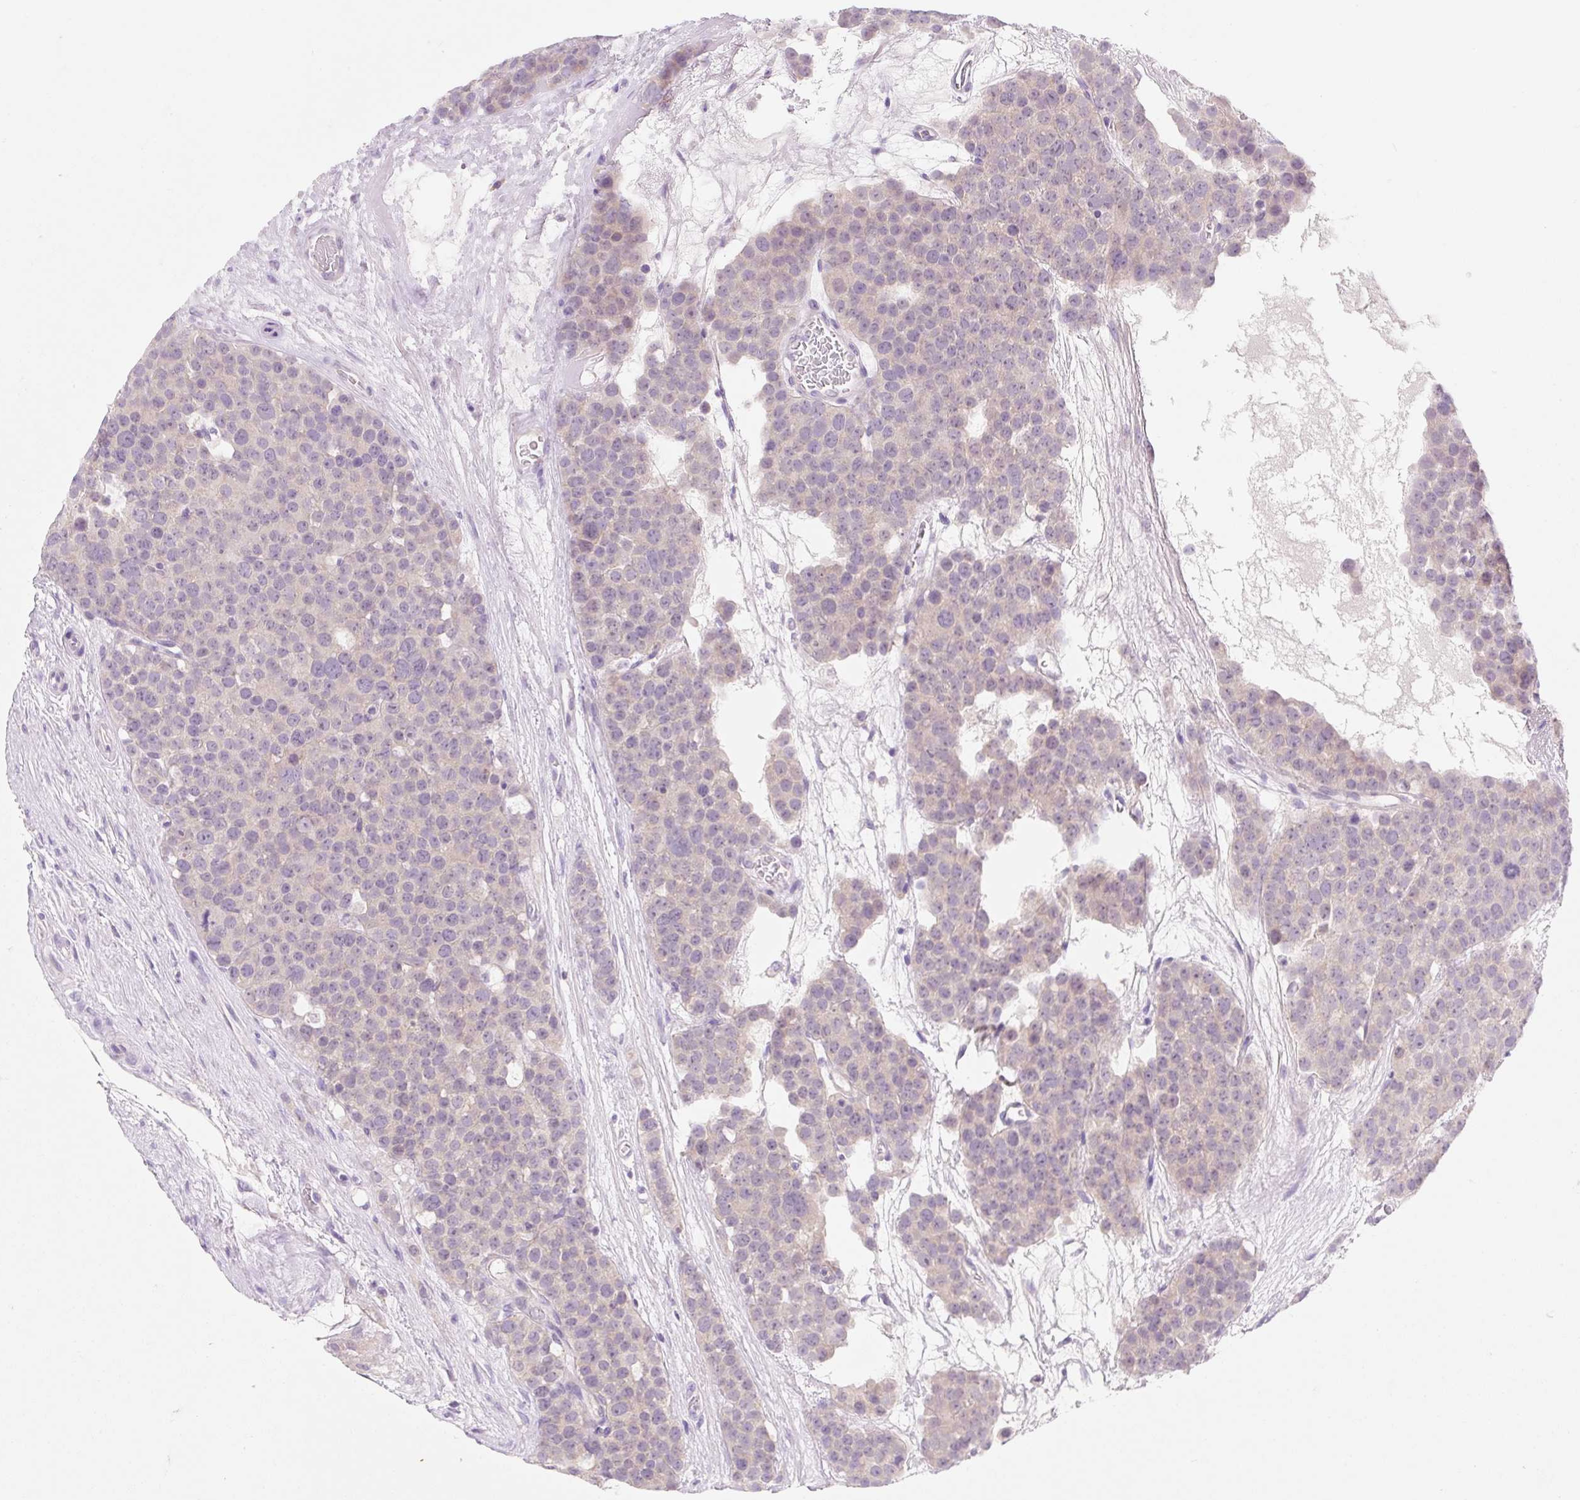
{"staining": {"intensity": "negative", "quantity": "none", "location": "none"}, "tissue": "testis cancer", "cell_type": "Tumor cells", "image_type": "cancer", "snomed": [{"axis": "morphology", "description": "Seminoma, NOS"}, {"axis": "topography", "description": "Testis"}], "caption": "High power microscopy image of an immunohistochemistry micrograph of seminoma (testis), revealing no significant positivity in tumor cells.", "gene": "CELF6", "patient": {"sex": "male", "age": 71}}